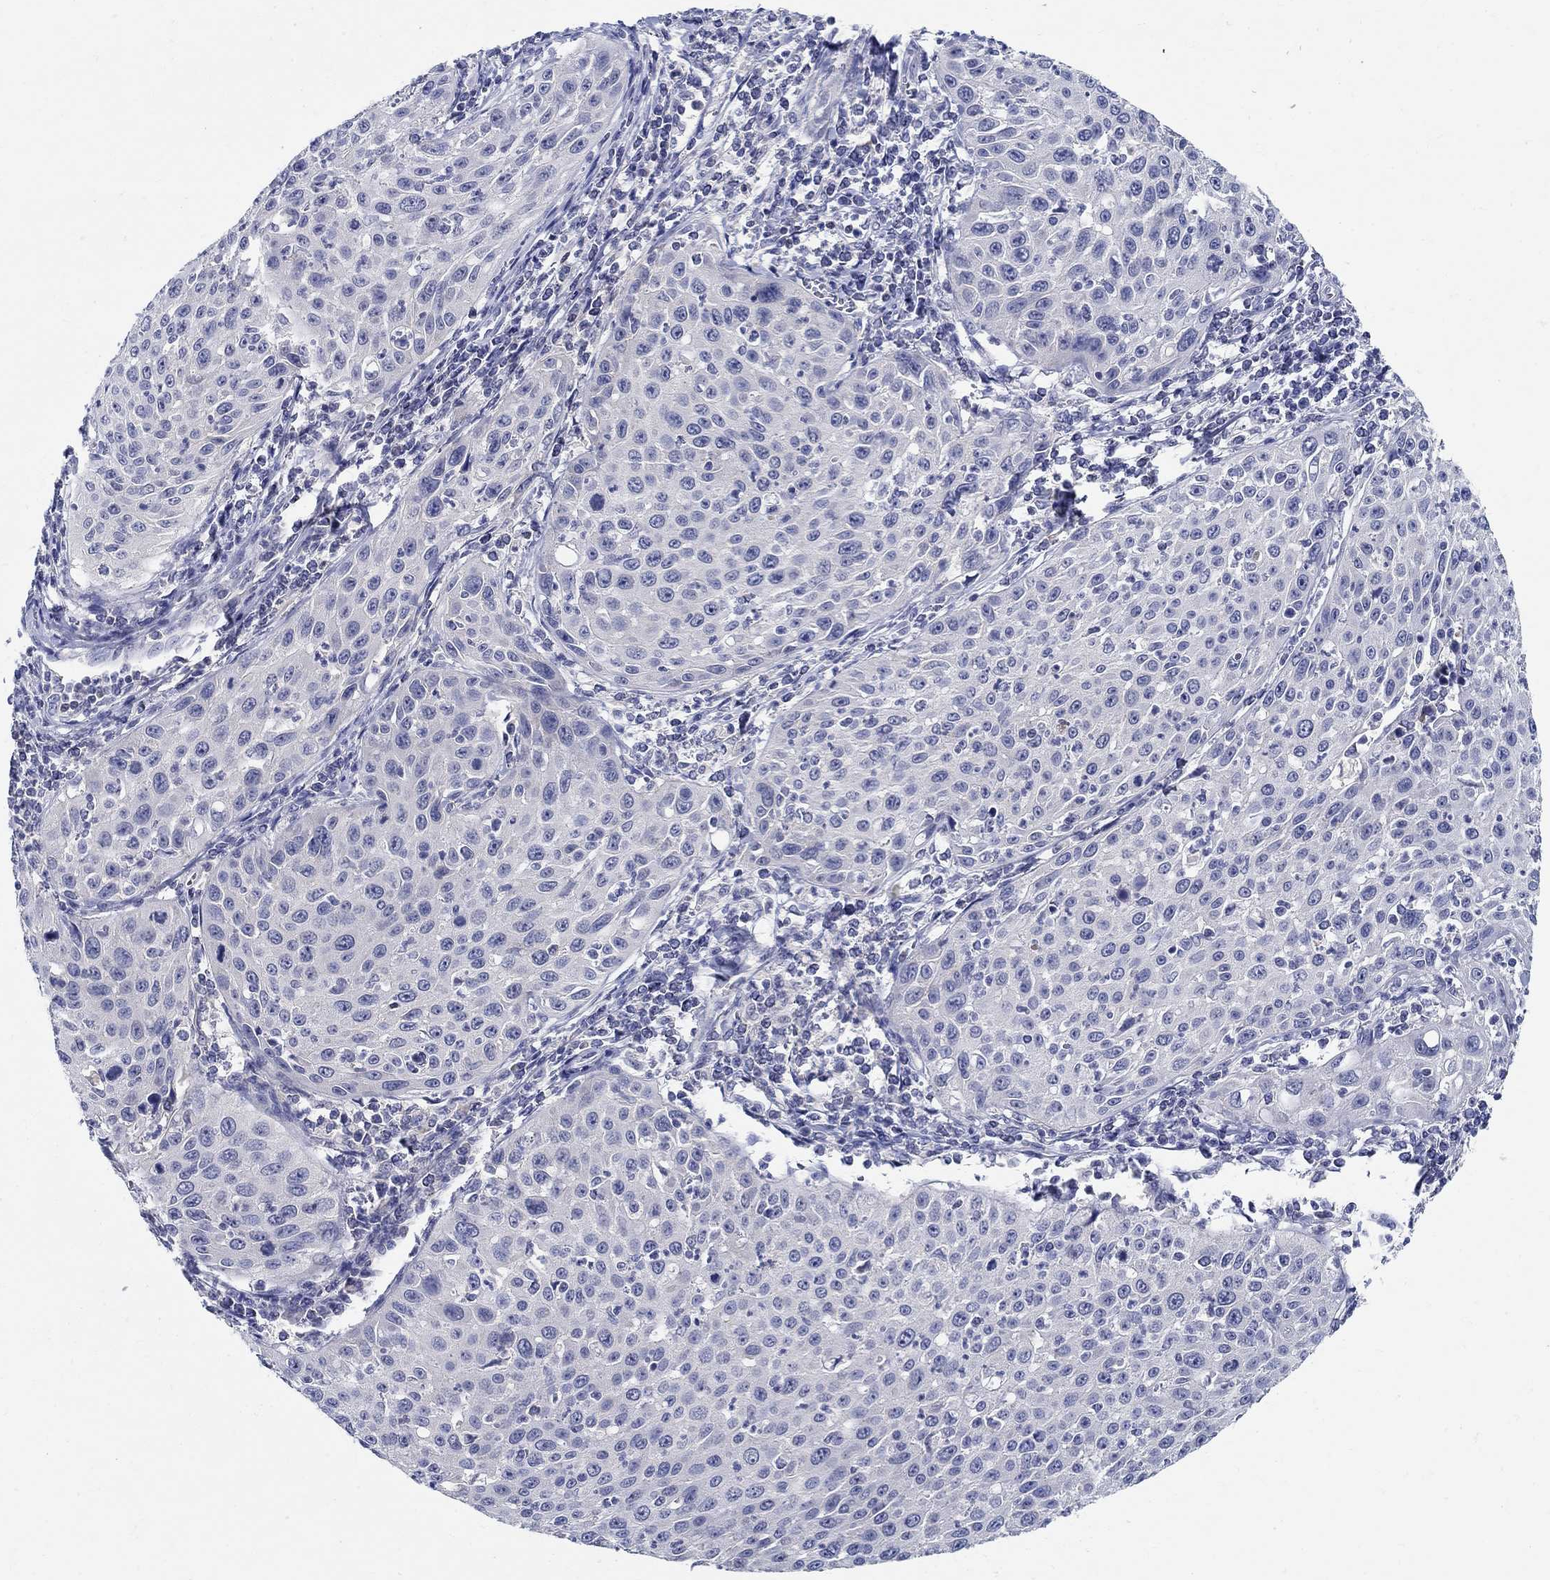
{"staining": {"intensity": "negative", "quantity": "none", "location": "none"}, "tissue": "cervical cancer", "cell_type": "Tumor cells", "image_type": "cancer", "snomed": [{"axis": "morphology", "description": "Squamous cell carcinoma, NOS"}, {"axis": "topography", "description": "Cervix"}], "caption": "There is no significant positivity in tumor cells of cervical cancer (squamous cell carcinoma).", "gene": "CRYGD", "patient": {"sex": "female", "age": 26}}